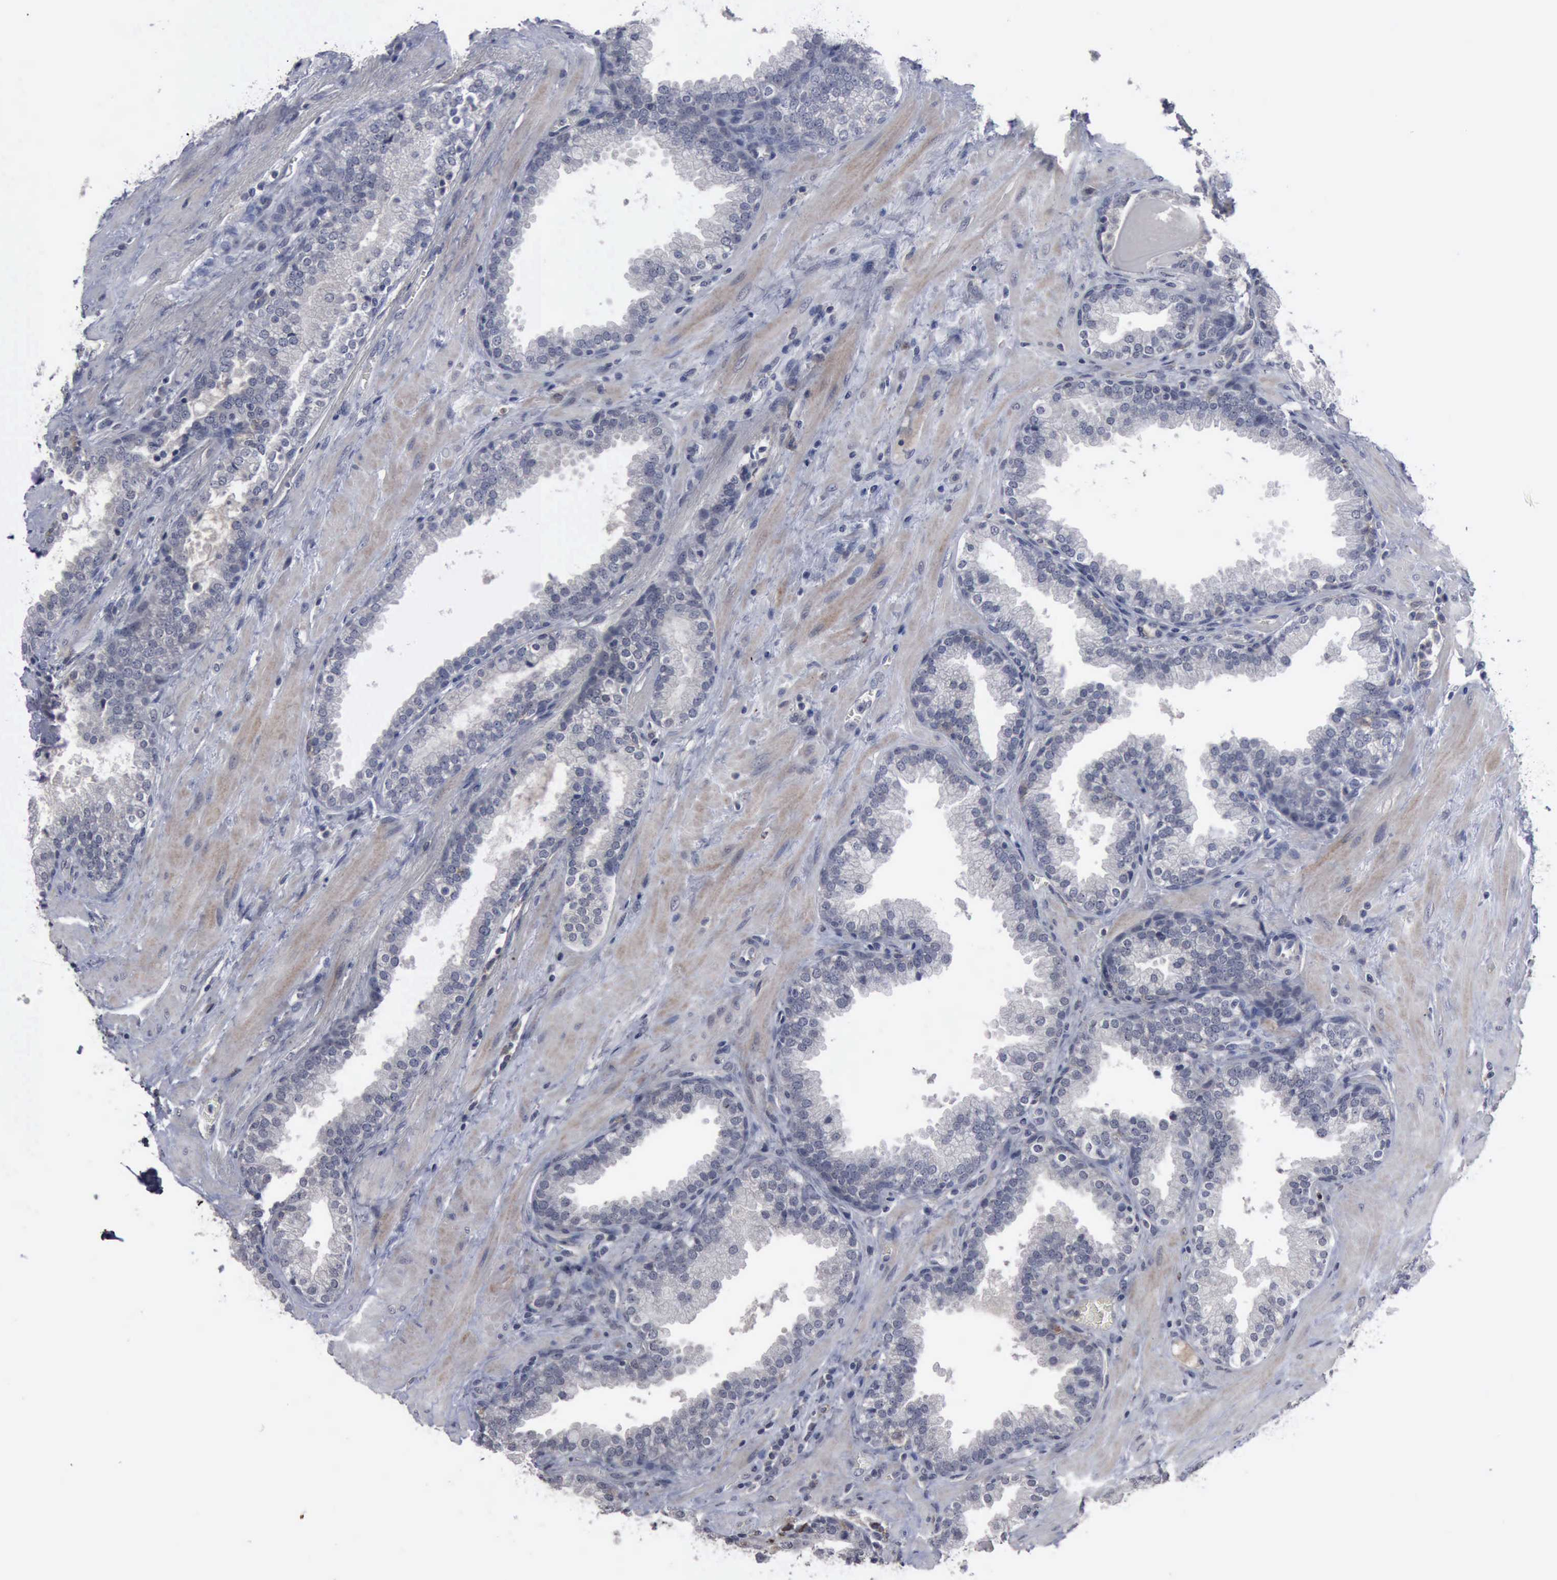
{"staining": {"intensity": "weak", "quantity": "<25%", "location": "cytoplasmic/membranous"}, "tissue": "prostate", "cell_type": "Glandular cells", "image_type": "normal", "snomed": [{"axis": "morphology", "description": "Normal tissue, NOS"}, {"axis": "topography", "description": "Prostate"}], "caption": "This is an IHC histopathology image of normal prostate. There is no staining in glandular cells.", "gene": "MYO18B", "patient": {"sex": "male", "age": 51}}